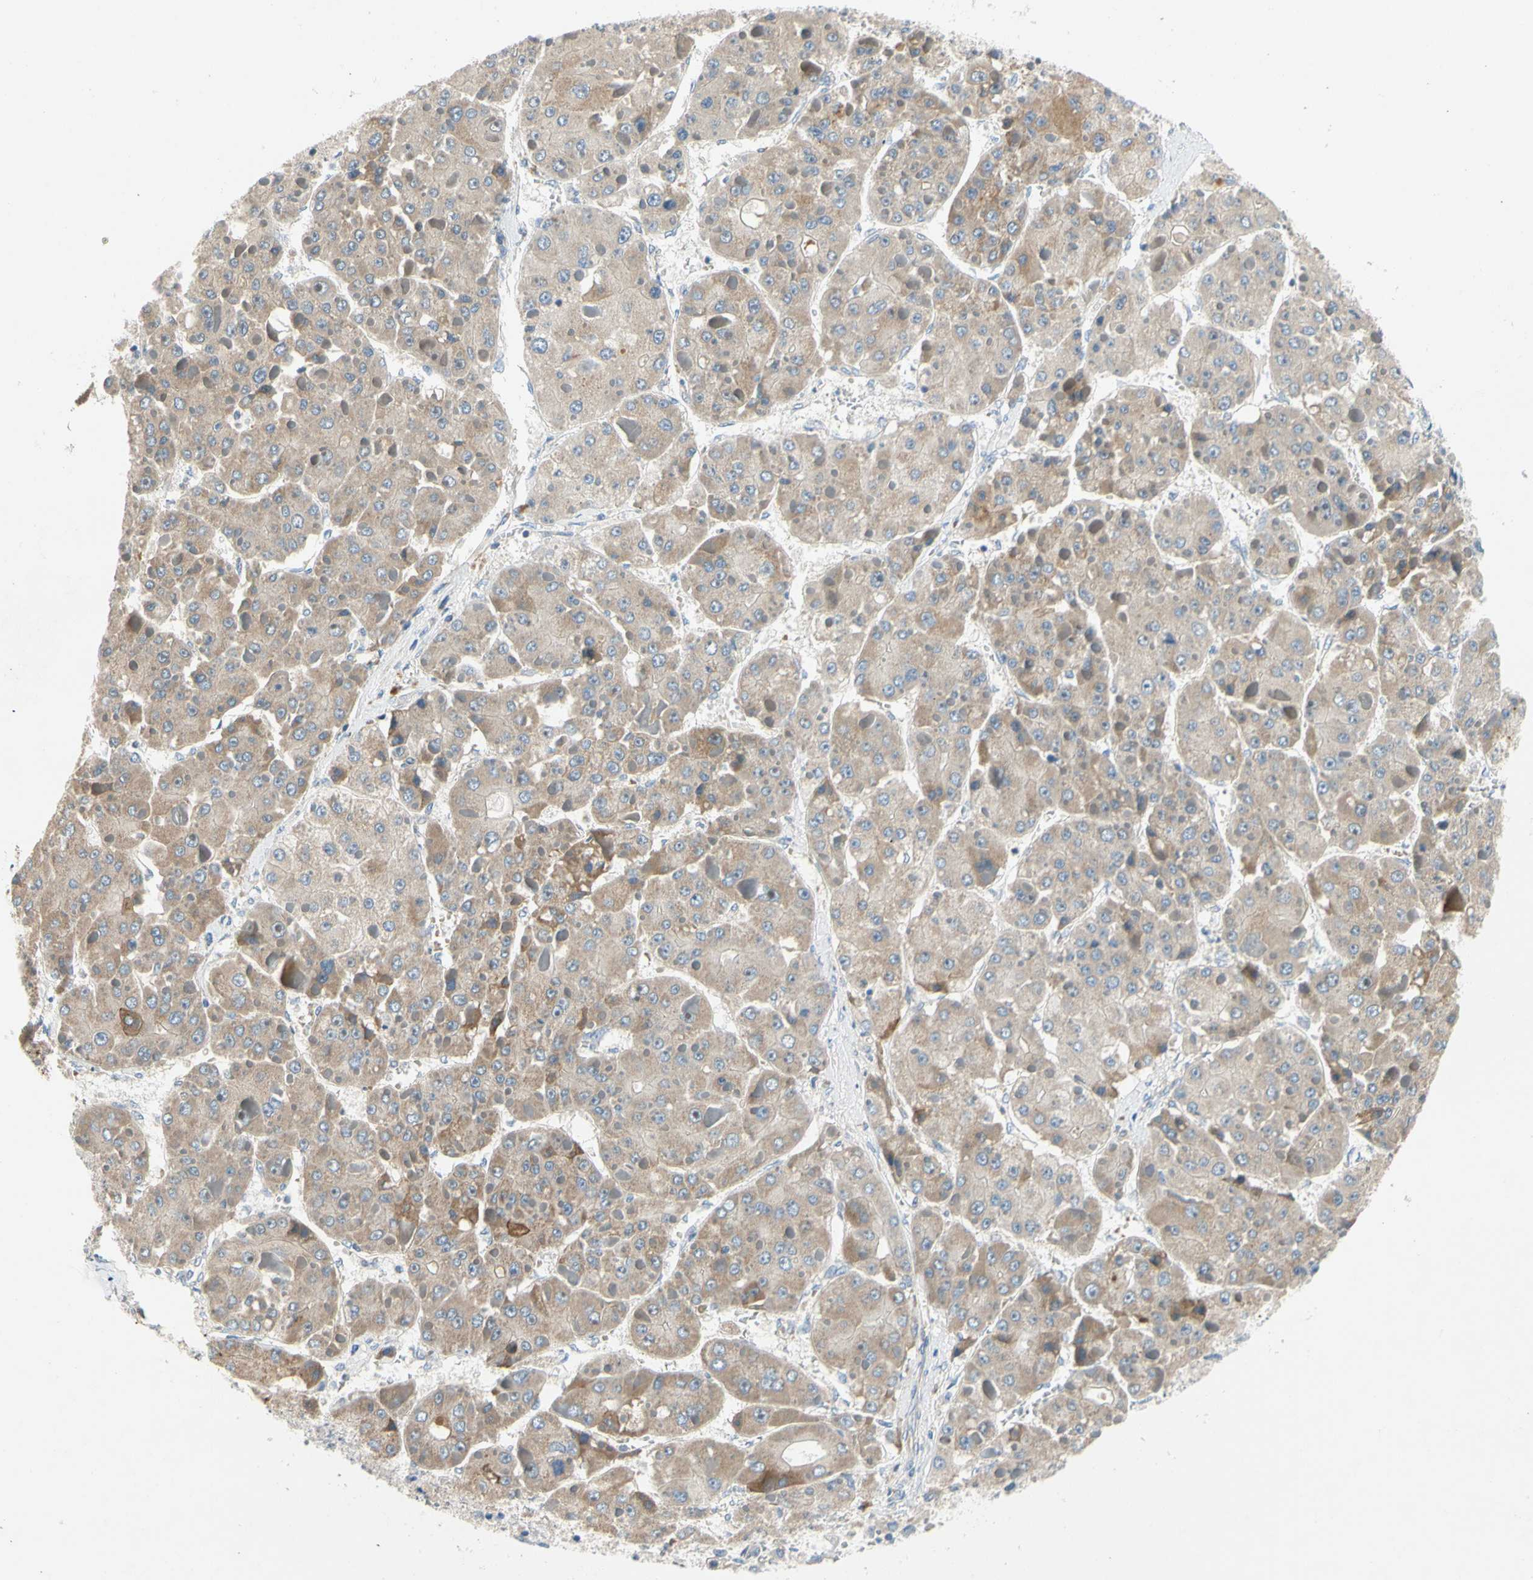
{"staining": {"intensity": "moderate", "quantity": ">75%", "location": "cytoplasmic/membranous"}, "tissue": "liver cancer", "cell_type": "Tumor cells", "image_type": "cancer", "snomed": [{"axis": "morphology", "description": "Carcinoma, Hepatocellular, NOS"}, {"axis": "topography", "description": "Liver"}], "caption": "Immunohistochemical staining of hepatocellular carcinoma (liver) exhibits medium levels of moderate cytoplasmic/membranous staining in approximately >75% of tumor cells.", "gene": "KLHDC8B", "patient": {"sex": "female", "age": 73}}